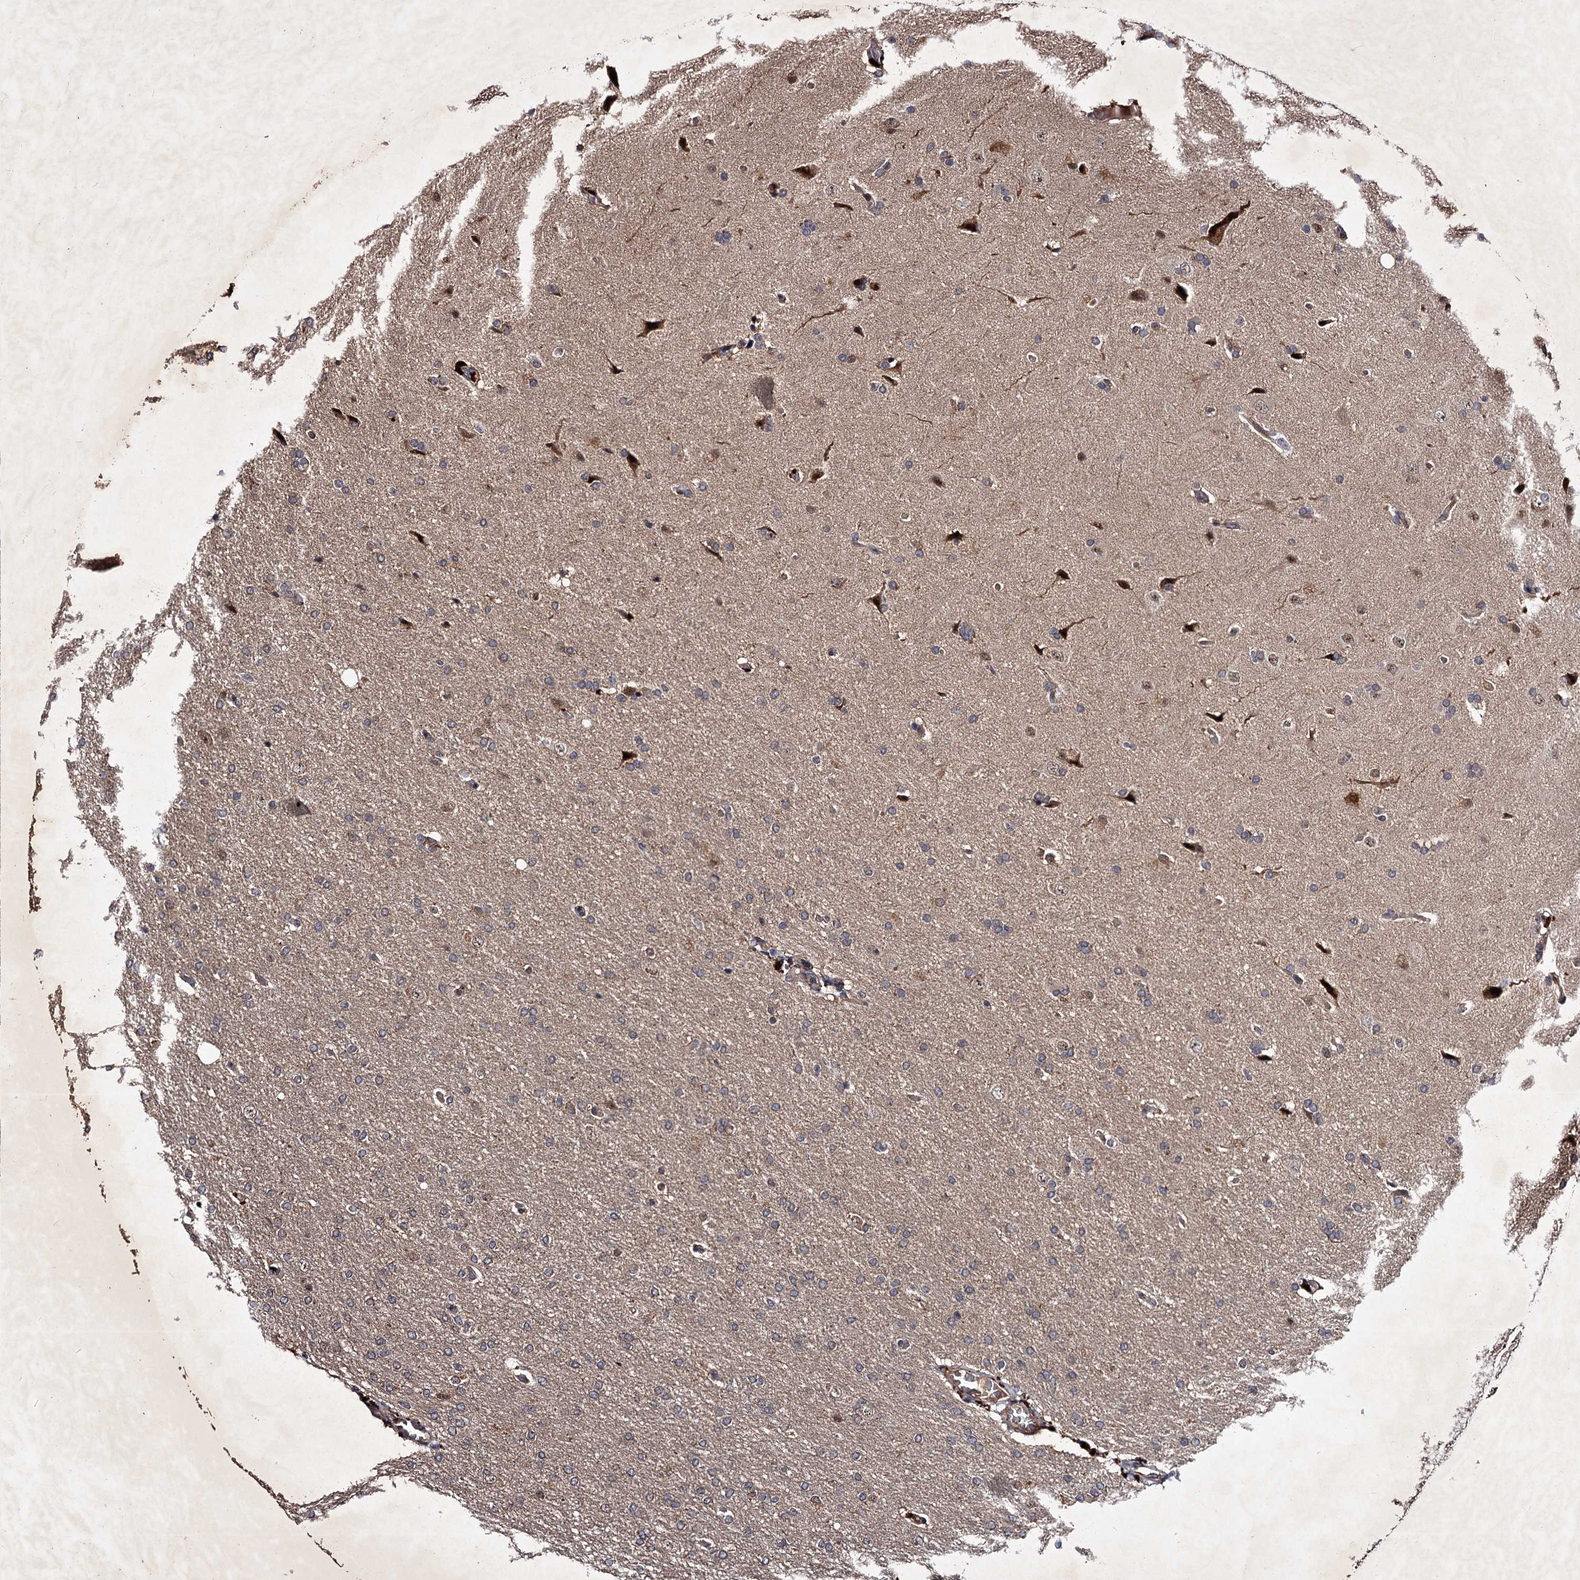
{"staining": {"intensity": "weak", "quantity": "<25%", "location": "cytoplasmic/membranous"}, "tissue": "glioma", "cell_type": "Tumor cells", "image_type": "cancer", "snomed": [{"axis": "morphology", "description": "Glioma, malignant, High grade"}, {"axis": "topography", "description": "Brain"}], "caption": "High magnification brightfield microscopy of high-grade glioma (malignant) stained with DAB (3,3'-diaminobenzidine) (brown) and counterstained with hematoxylin (blue): tumor cells show no significant positivity.", "gene": "RNF44", "patient": {"sex": "male", "age": 72}}